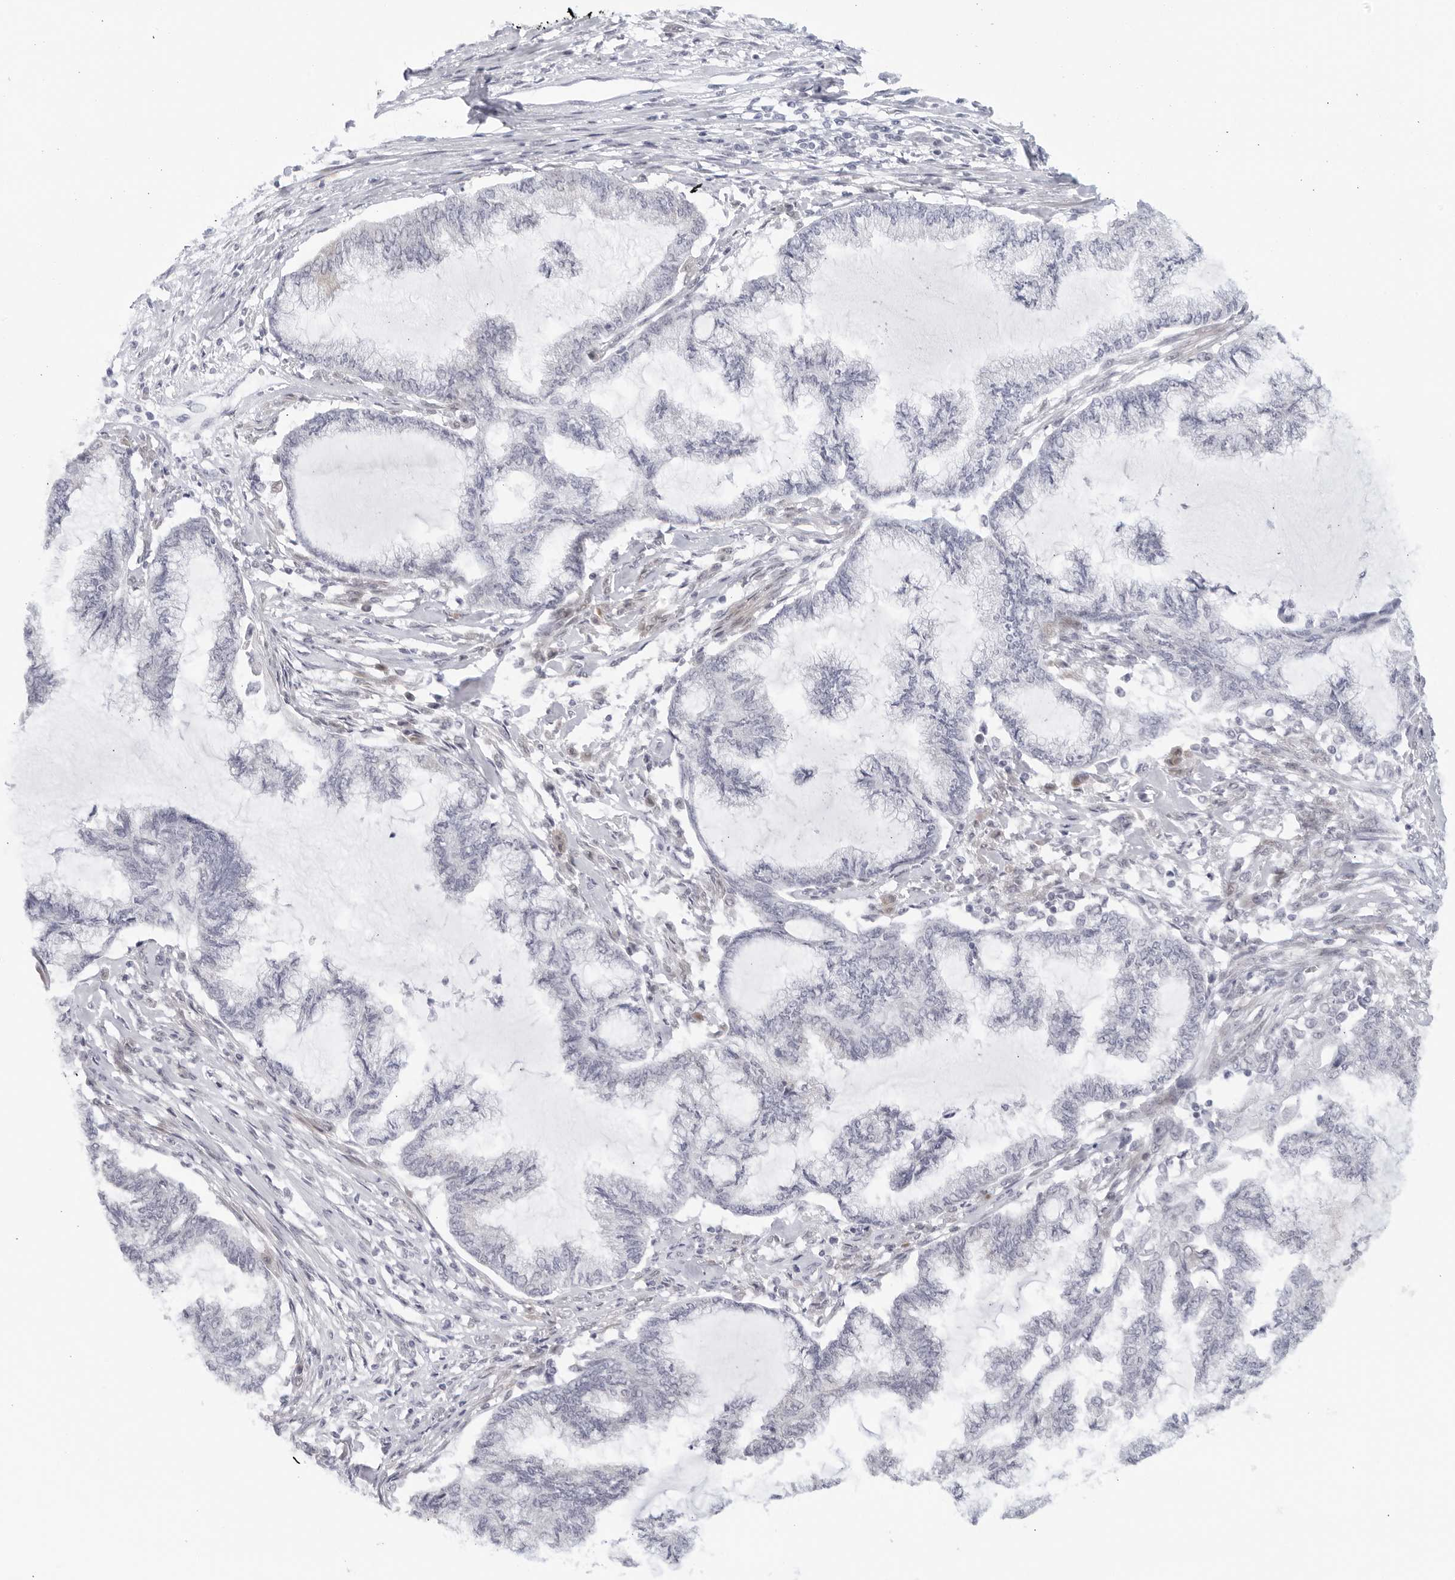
{"staining": {"intensity": "negative", "quantity": "none", "location": "none"}, "tissue": "endometrial cancer", "cell_type": "Tumor cells", "image_type": "cancer", "snomed": [{"axis": "morphology", "description": "Adenocarcinoma, NOS"}, {"axis": "topography", "description": "Endometrium"}], "caption": "Tumor cells are negative for protein expression in human adenocarcinoma (endometrial).", "gene": "WDTC1", "patient": {"sex": "female", "age": 86}}